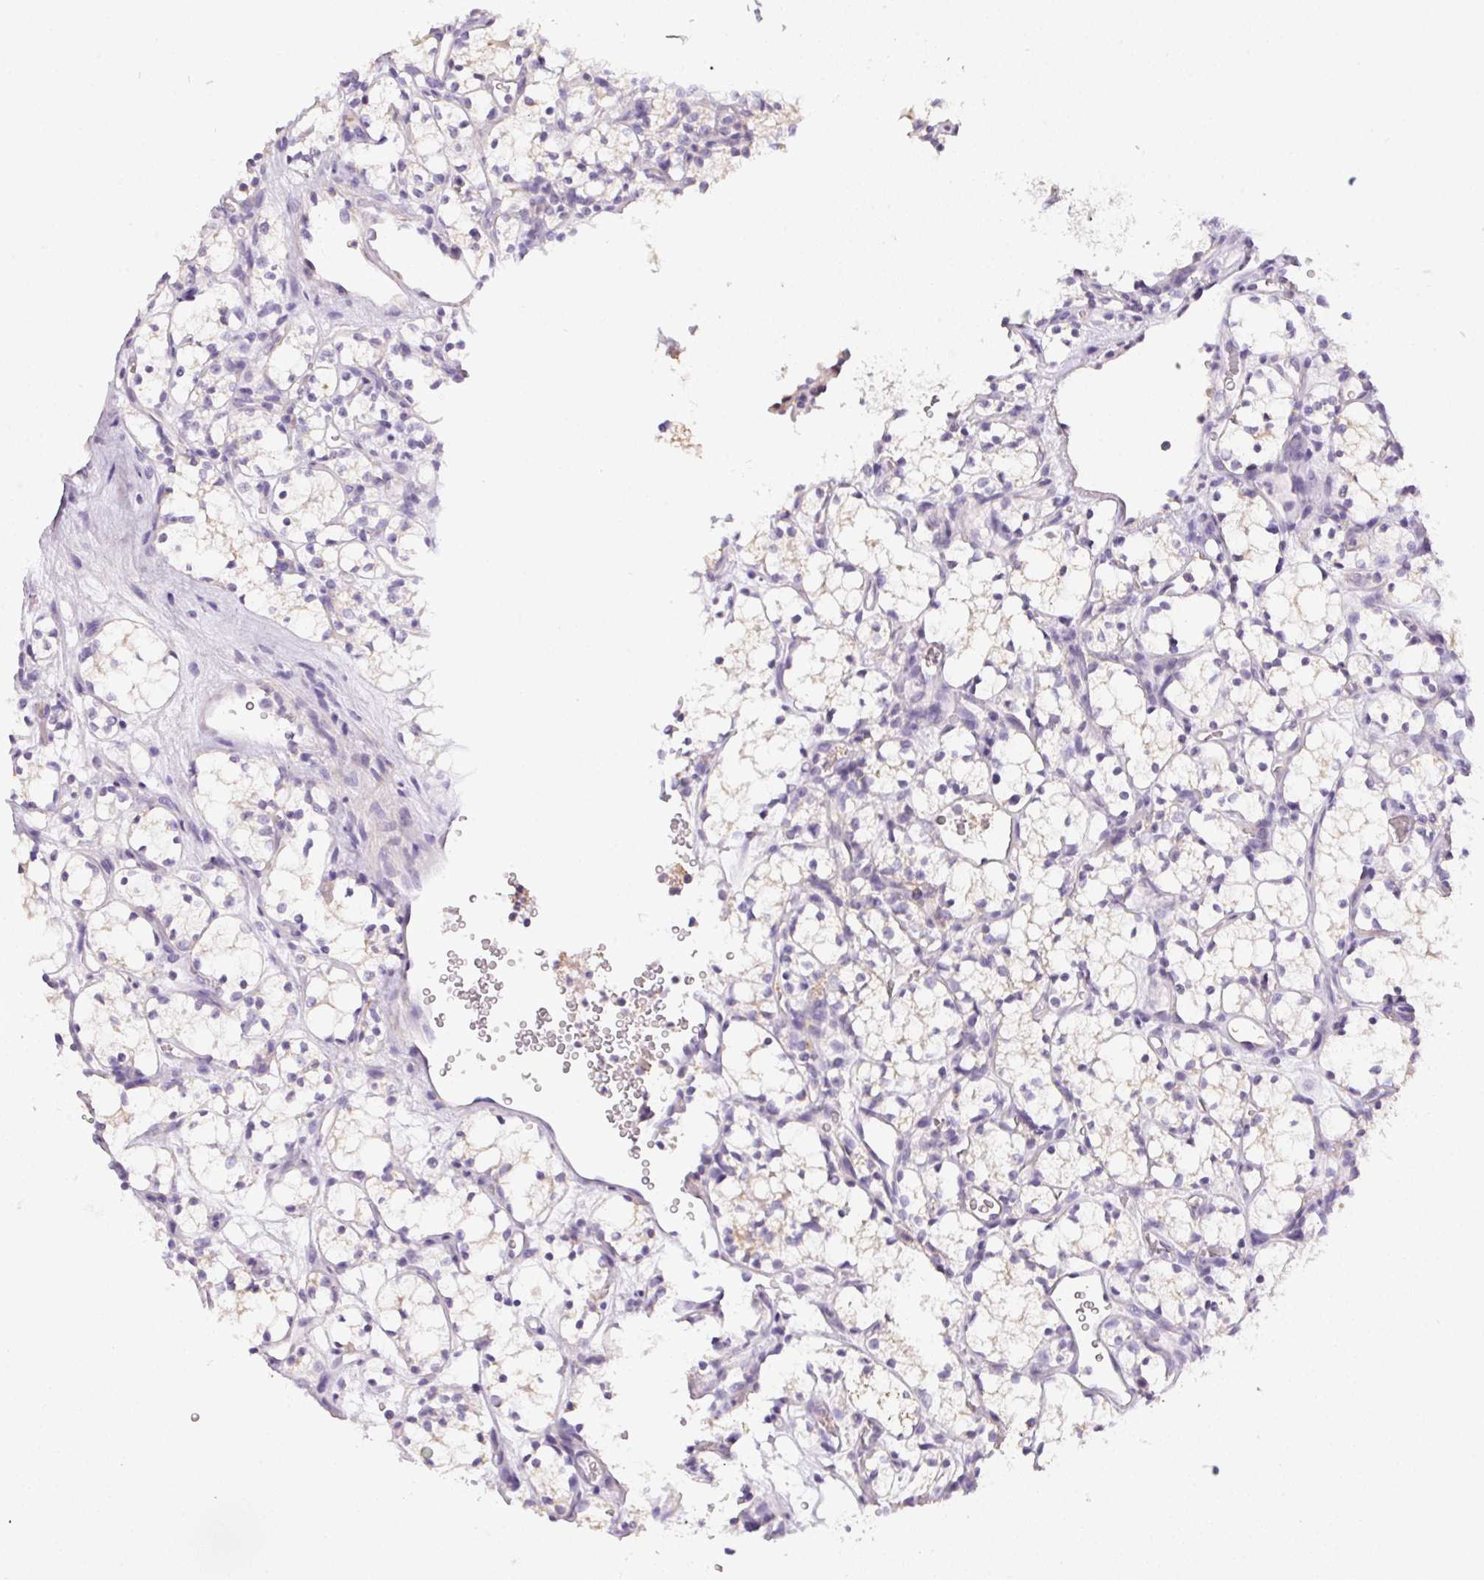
{"staining": {"intensity": "negative", "quantity": "none", "location": "none"}, "tissue": "renal cancer", "cell_type": "Tumor cells", "image_type": "cancer", "snomed": [{"axis": "morphology", "description": "Adenocarcinoma, NOS"}, {"axis": "topography", "description": "Kidney"}], "caption": "A photomicrograph of adenocarcinoma (renal) stained for a protein displays no brown staining in tumor cells.", "gene": "SLC17A7", "patient": {"sex": "female", "age": 69}}